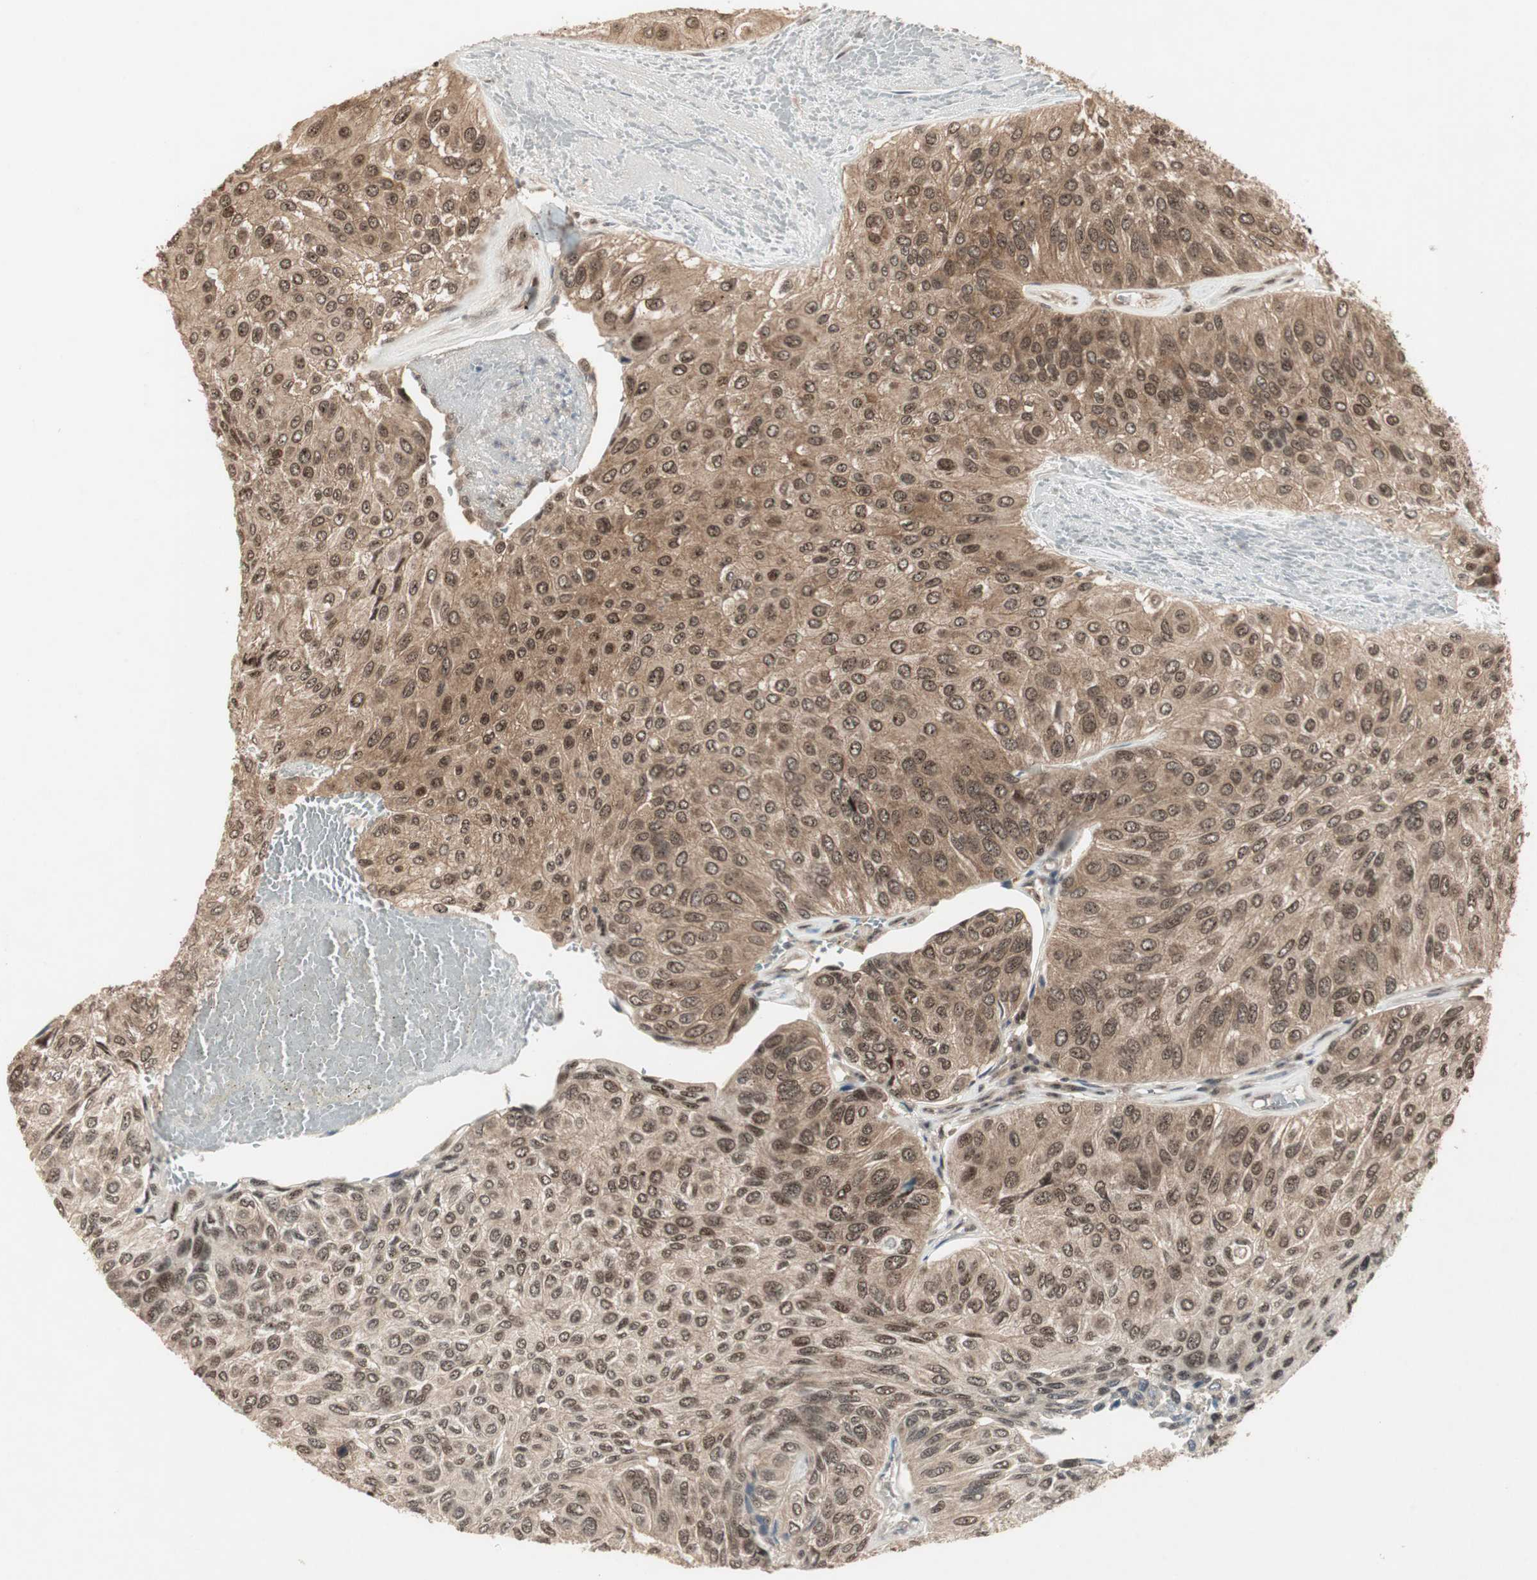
{"staining": {"intensity": "moderate", "quantity": ">75%", "location": "cytoplasmic/membranous,nuclear"}, "tissue": "urothelial cancer", "cell_type": "Tumor cells", "image_type": "cancer", "snomed": [{"axis": "morphology", "description": "Urothelial carcinoma, High grade"}, {"axis": "topography", "description": "Urinary bladder"}], "caption": "This image shows immunohistochemistry (IHC) staining of human urothelial cancer, with medium moderate cytoplasmic/membranous and nuclear expression in about >75% of tumor cells.", "gene": "CSNK2B", "patient": {"sex": "male", "age": 66}}